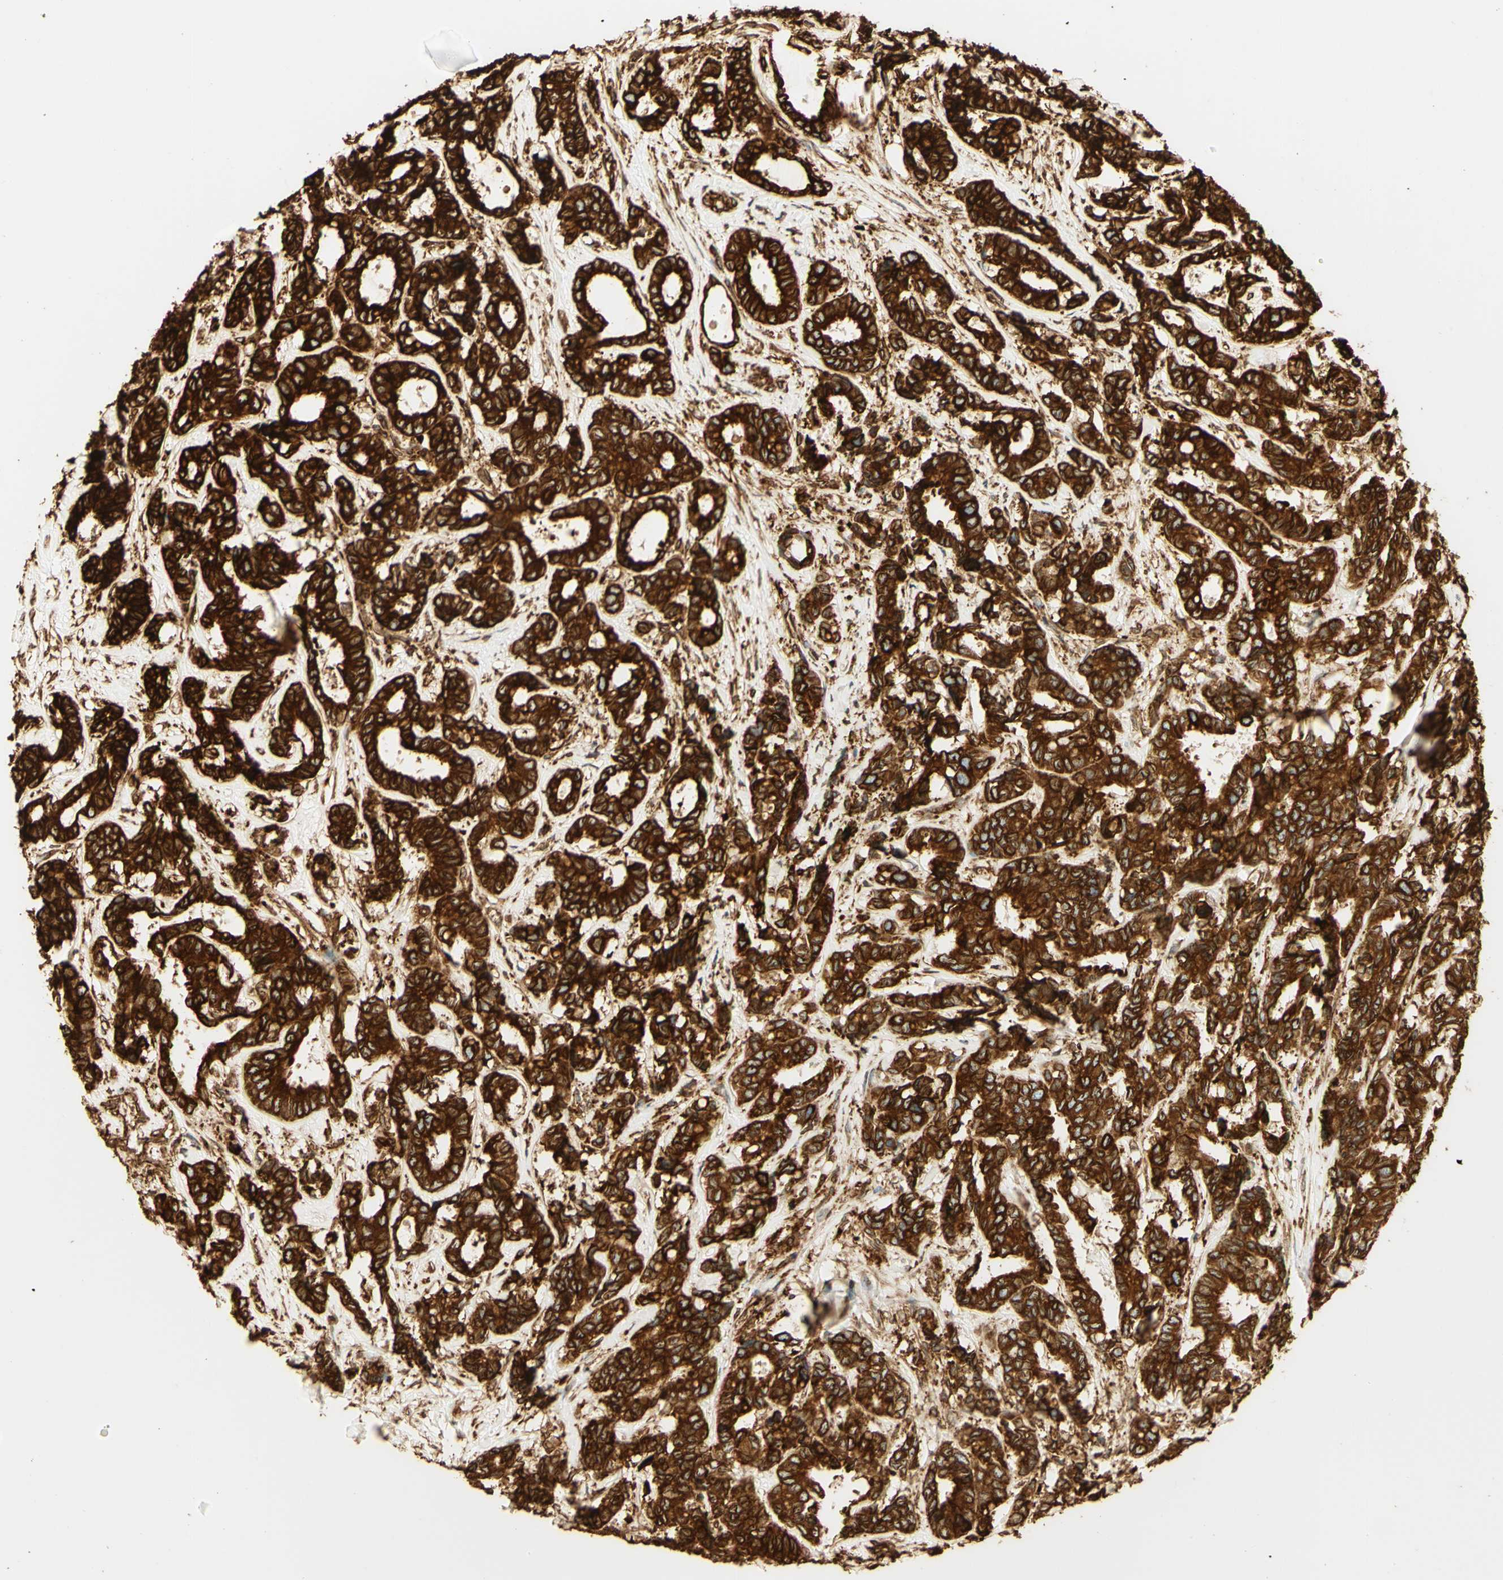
{"staining": {"intensity": "strong", "quantity": ">75%", "location": "cytoplasmic/membranous"}, "tissue": "breast cancer", "cell_type": "Tumor cells", "image_type": "cancer", "snomed": [{"axis": "morphology", "description": "Duct carcinoma"}, {"axis": "topography", "description": "Breast"}], "caption": "A brown stain highlights strong cytoplasmic/membranous expression of a protein in human breast cancer (intraductal carcinoma) tumor cells.", "gene": "CANX", "patient": {"sex": "female", "age": 87}}